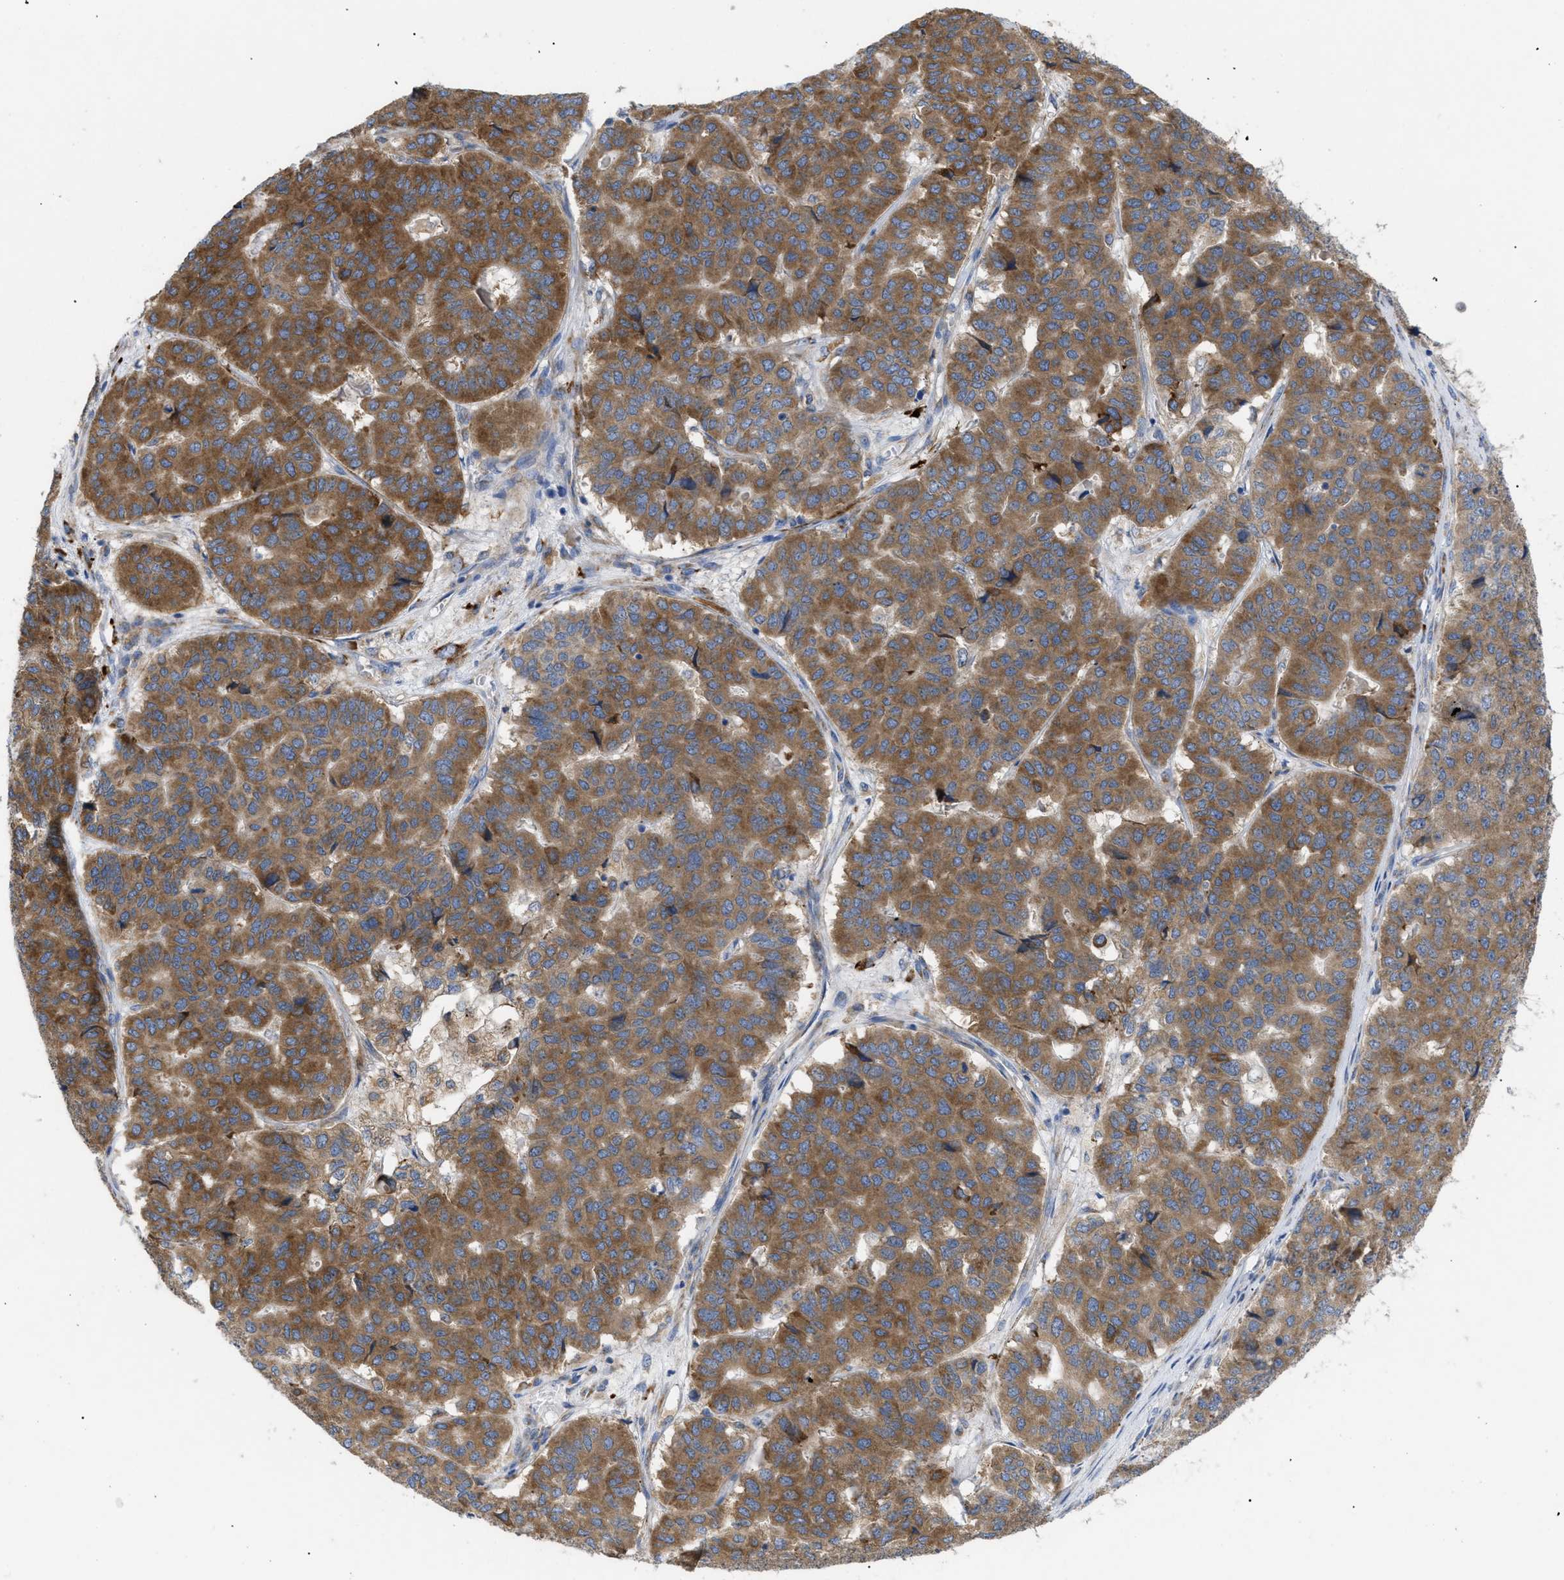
{"staining": {"intensity": "moderate", "quantity": ">75%", "location": "cytoplasmic/membranous"}, "tissue": "pancreatic cancer", "cell_type": "Tumor cells", "image_type": "cancer", "snomed": [{"axis": "morphology", "description": "Adenocarcinoma, NOS"}, {"axis": "topography", "description": "Pancreas"}], "caption": "This is a micrograph of immunohistochemistry staining of pancreatic cancer, which shows moderate positivity in the cytoplasmic/membranous of tumor cells.", "gene": "SLC50A1", "patient": {"sex": "male", "age": 50}}